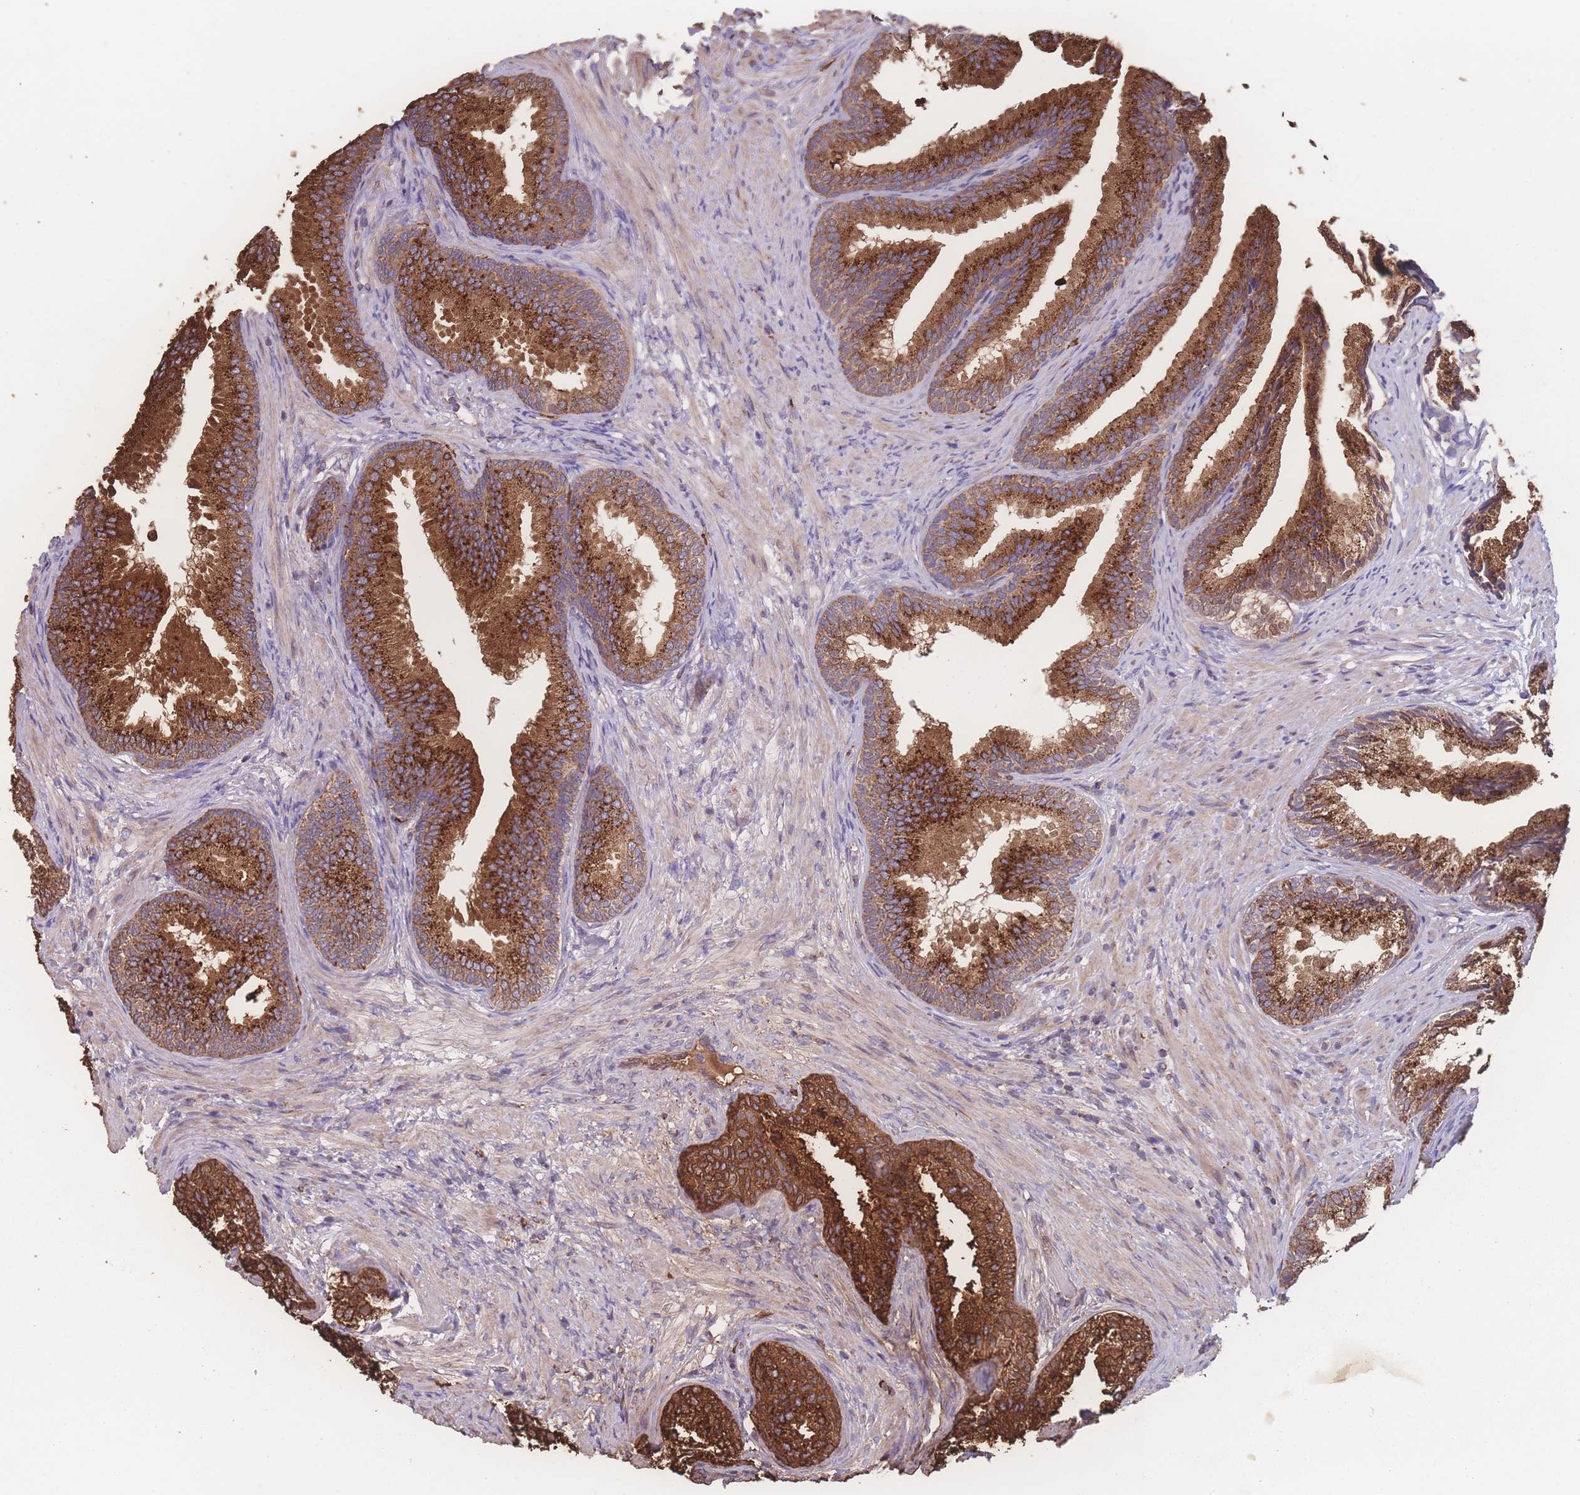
{"staining": {"intensity": "strong", "quantity": ">75%", "location": "cytoplasmic/membranous"}, "tissue": "prostate", "cell_type": "Glandular cells", "image_type": "normal", "snomed": [{"axis": "morphology", "description": "Normal tissue, NOS"}, {"axis": "topography", "description": "Prostate"}], "caption": "Immunohistochemical staining of unremarkable human prostate shows strong cytoplasmic/membranous protein expression in about >75% of glandular cells.", "gene": "SGSM3", "patient": {"sex": "male", "age": 76}}